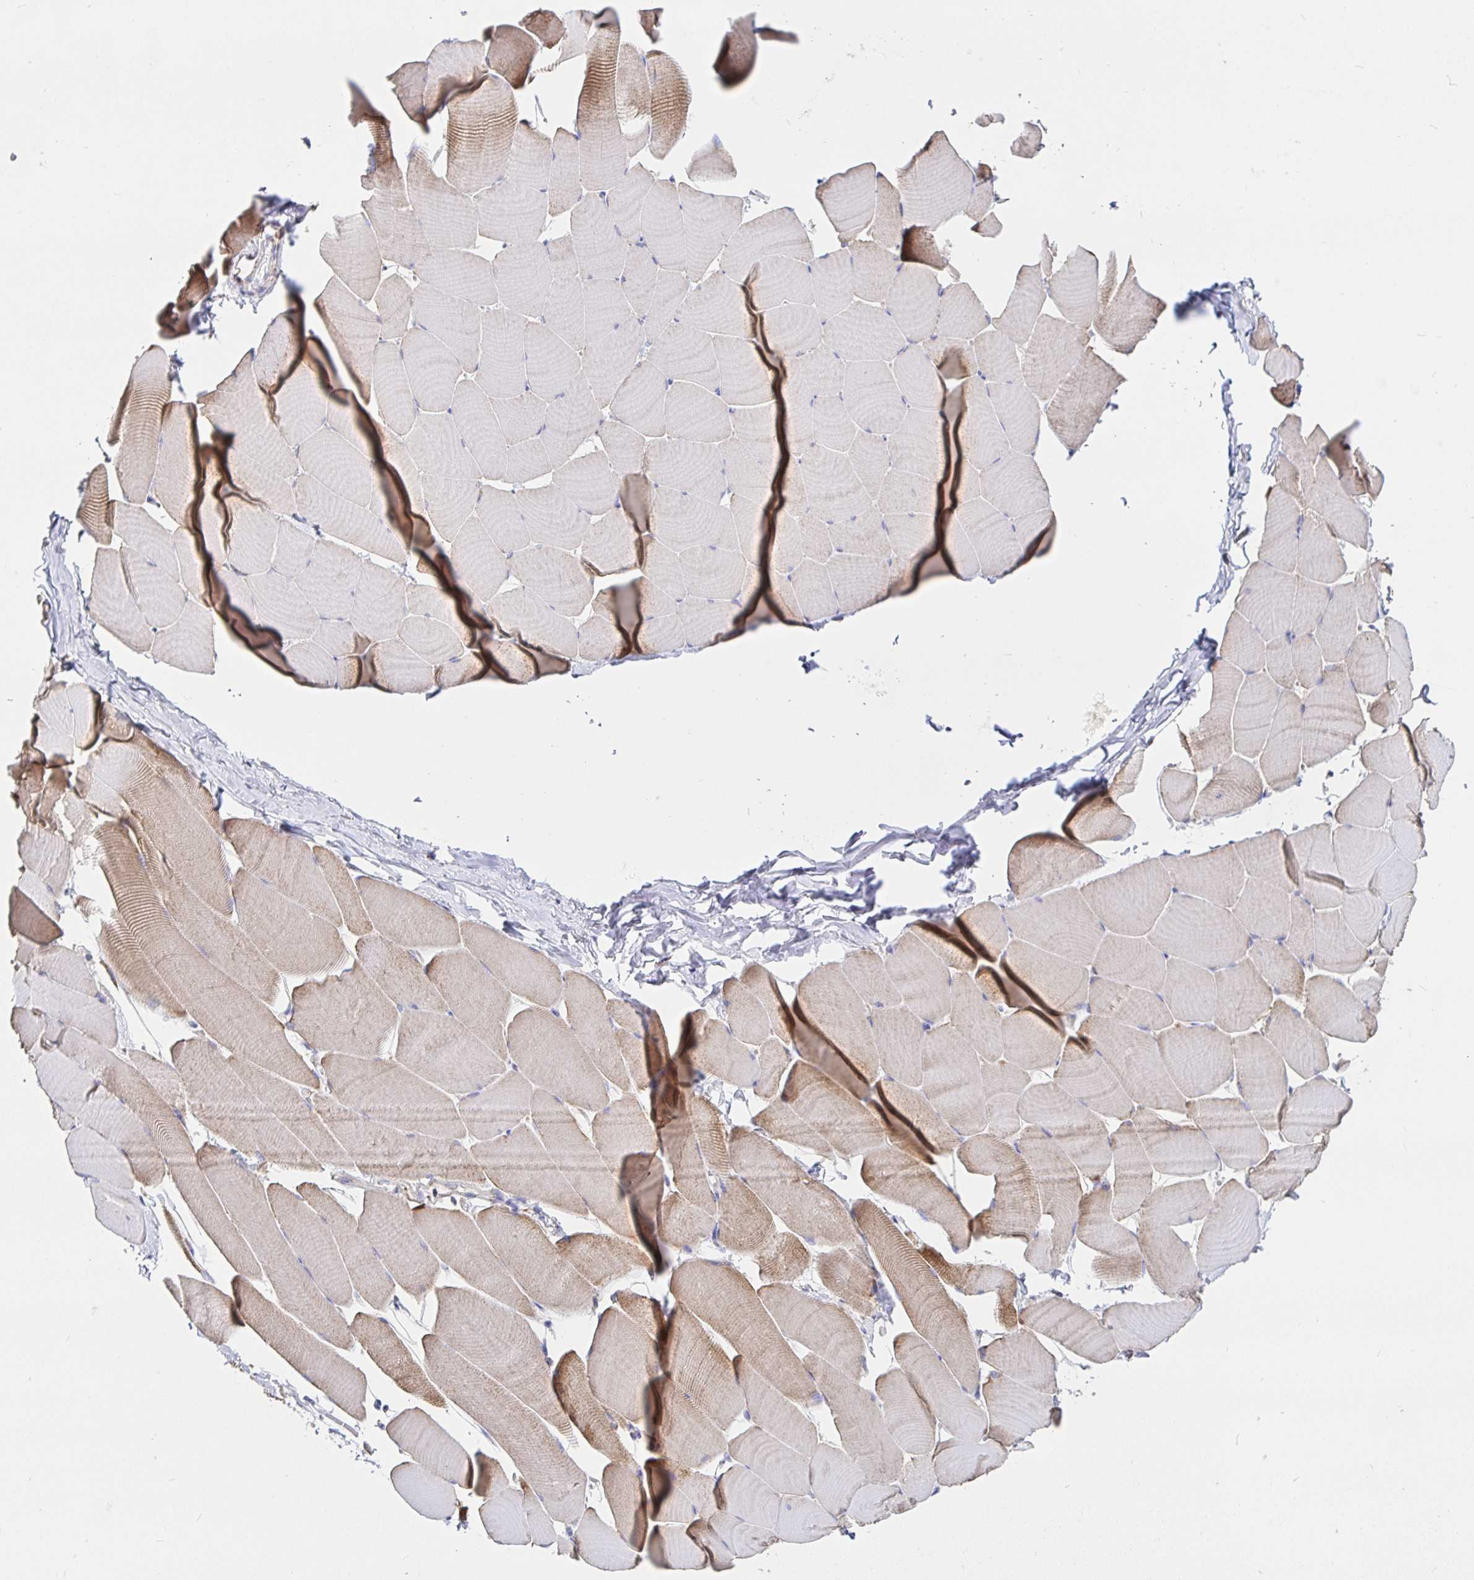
{"staining": {"intensity": "weak", "quantity": "<25%", "location": "cytoplasmic/membranous"}, "tissue": "skeletal muscle", "cell_type": "Myocytes", "image_type": "normal", "snomed": [{"axis": "morphology", "description": "Normal tissue, NOS"}, {"axis": "topography", "description": "Skeletal muscle"}], "caption": "Immunohistochemistry photomicrograph of normal human skeletal muscle stained for a protein (brown), which demonstrates no staining in myocytes.", "gene": "PRDX3", "patient": {"sex": "male", "age": 25}}